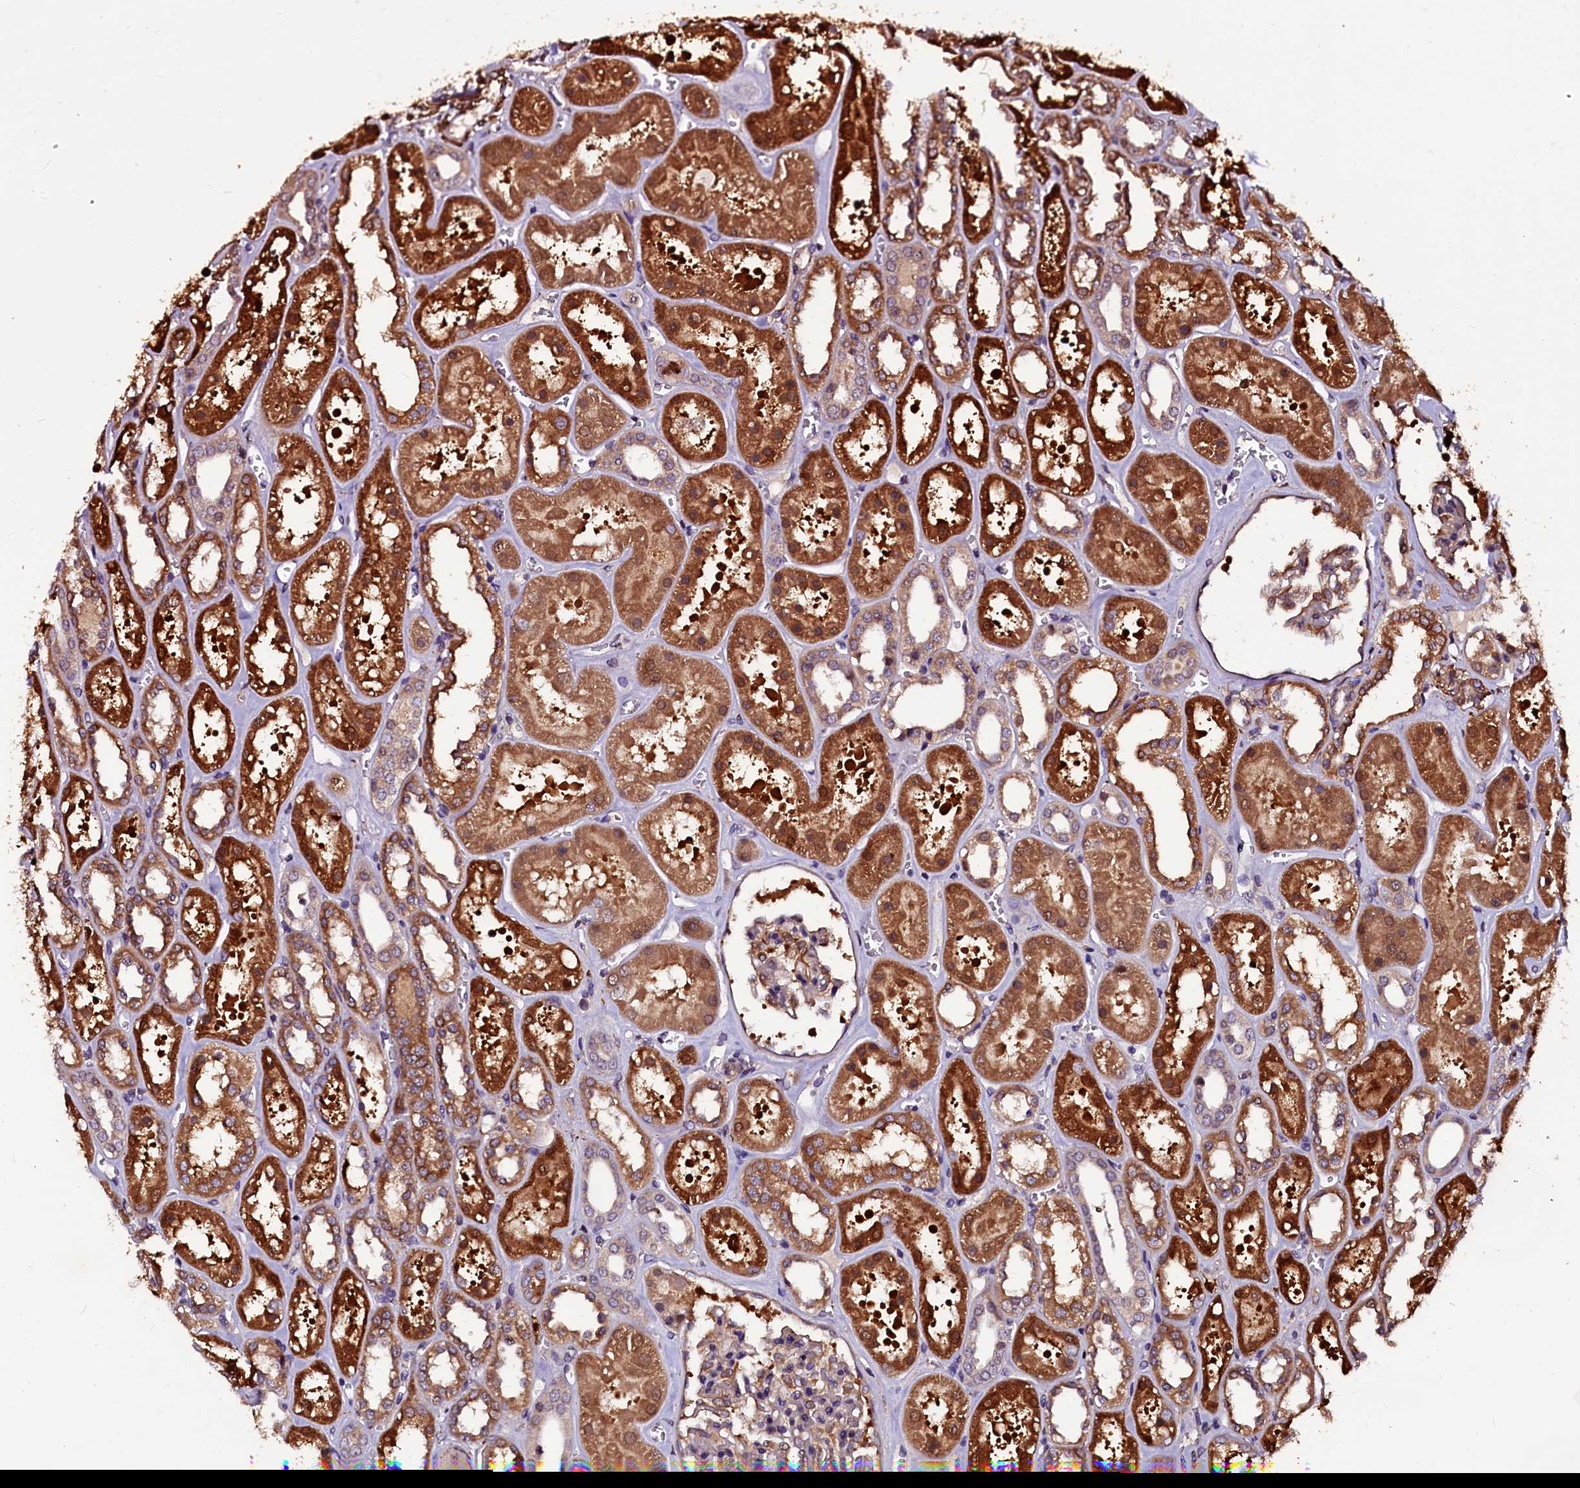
{"staining": {"intensity": "moderate", "quantity": "25%-75%", "location": "cytoplasmic/membranous,nuclear"}, "tissue": "kidney", "cell_type": "Cells in glomeruli", "image_type": "normal", "snomed": [{"axis": "morphology", "description": "Normal tissue, NOS"}, {"axis": "topography", "description": "Kidney"}], "caption": "High-power microscopy captured an immunohistochemistry (IHC) photomicrograph of unremarkable kidney, revealing moderate cytoplasmic/membranous,nuclear expression in about 25%-75% of cells in glomeruli.", "gene": "N4BP1", "patient": {"sex": "female", "age": 41}}